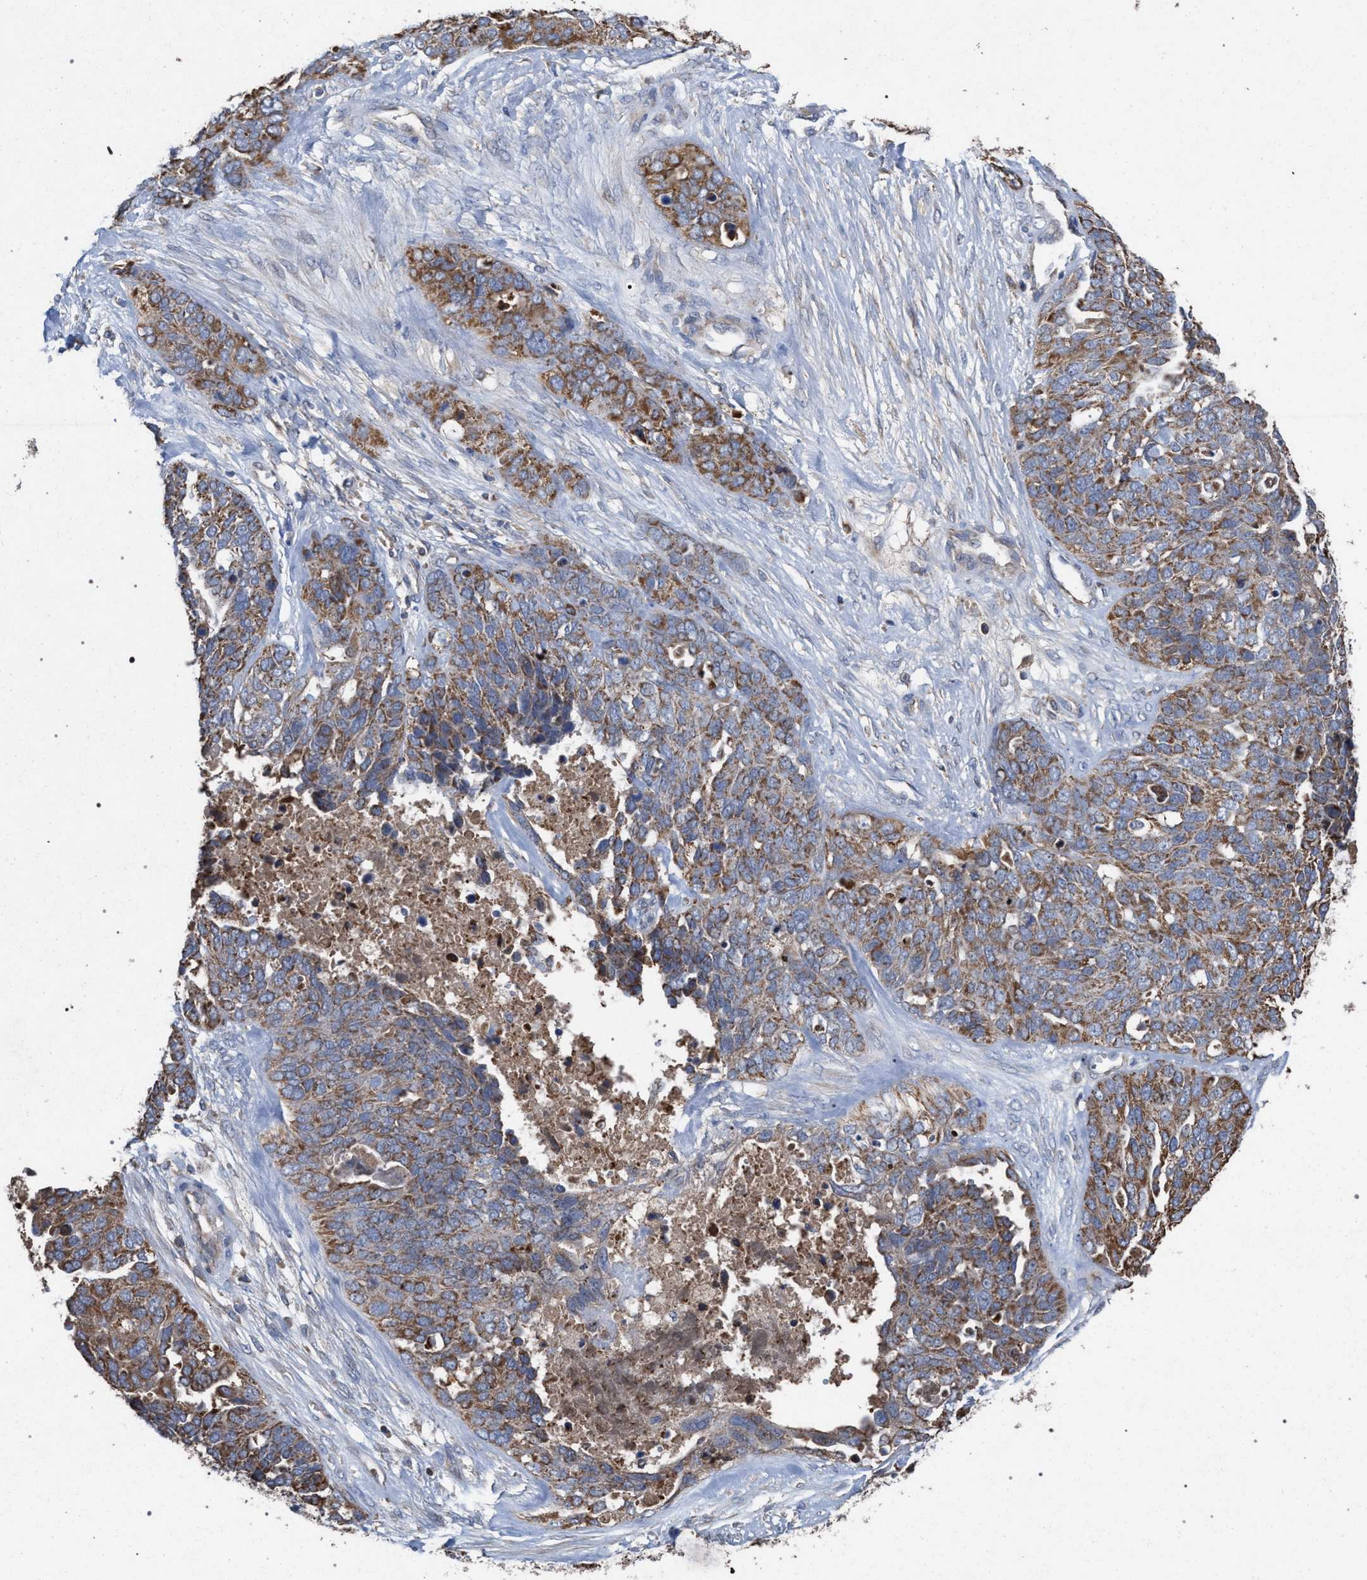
{"staining": {"intensity": "moderate", "quantity": ">75%", "location": "cytoplasmic/membranous"}, "tissue": "ovarian cancer", "cell_type": "Tumor cells", "image_type": "cancer", "snomed": [{"axis": "morphology", "description": "Cystadenocarcinoma, serous, NOS"}, {"axis": "topography", "description": "Ovary"}], "caption": "Ovarian cancer (serous cystadenocarcinoma) stained with a brown dye demonstrates moderate cytoplasmic/membranous positive staining in approximately >75% of tumor cells.", "gene": "BCL2L12", "patient": {"sex": "female", "age": 44}}